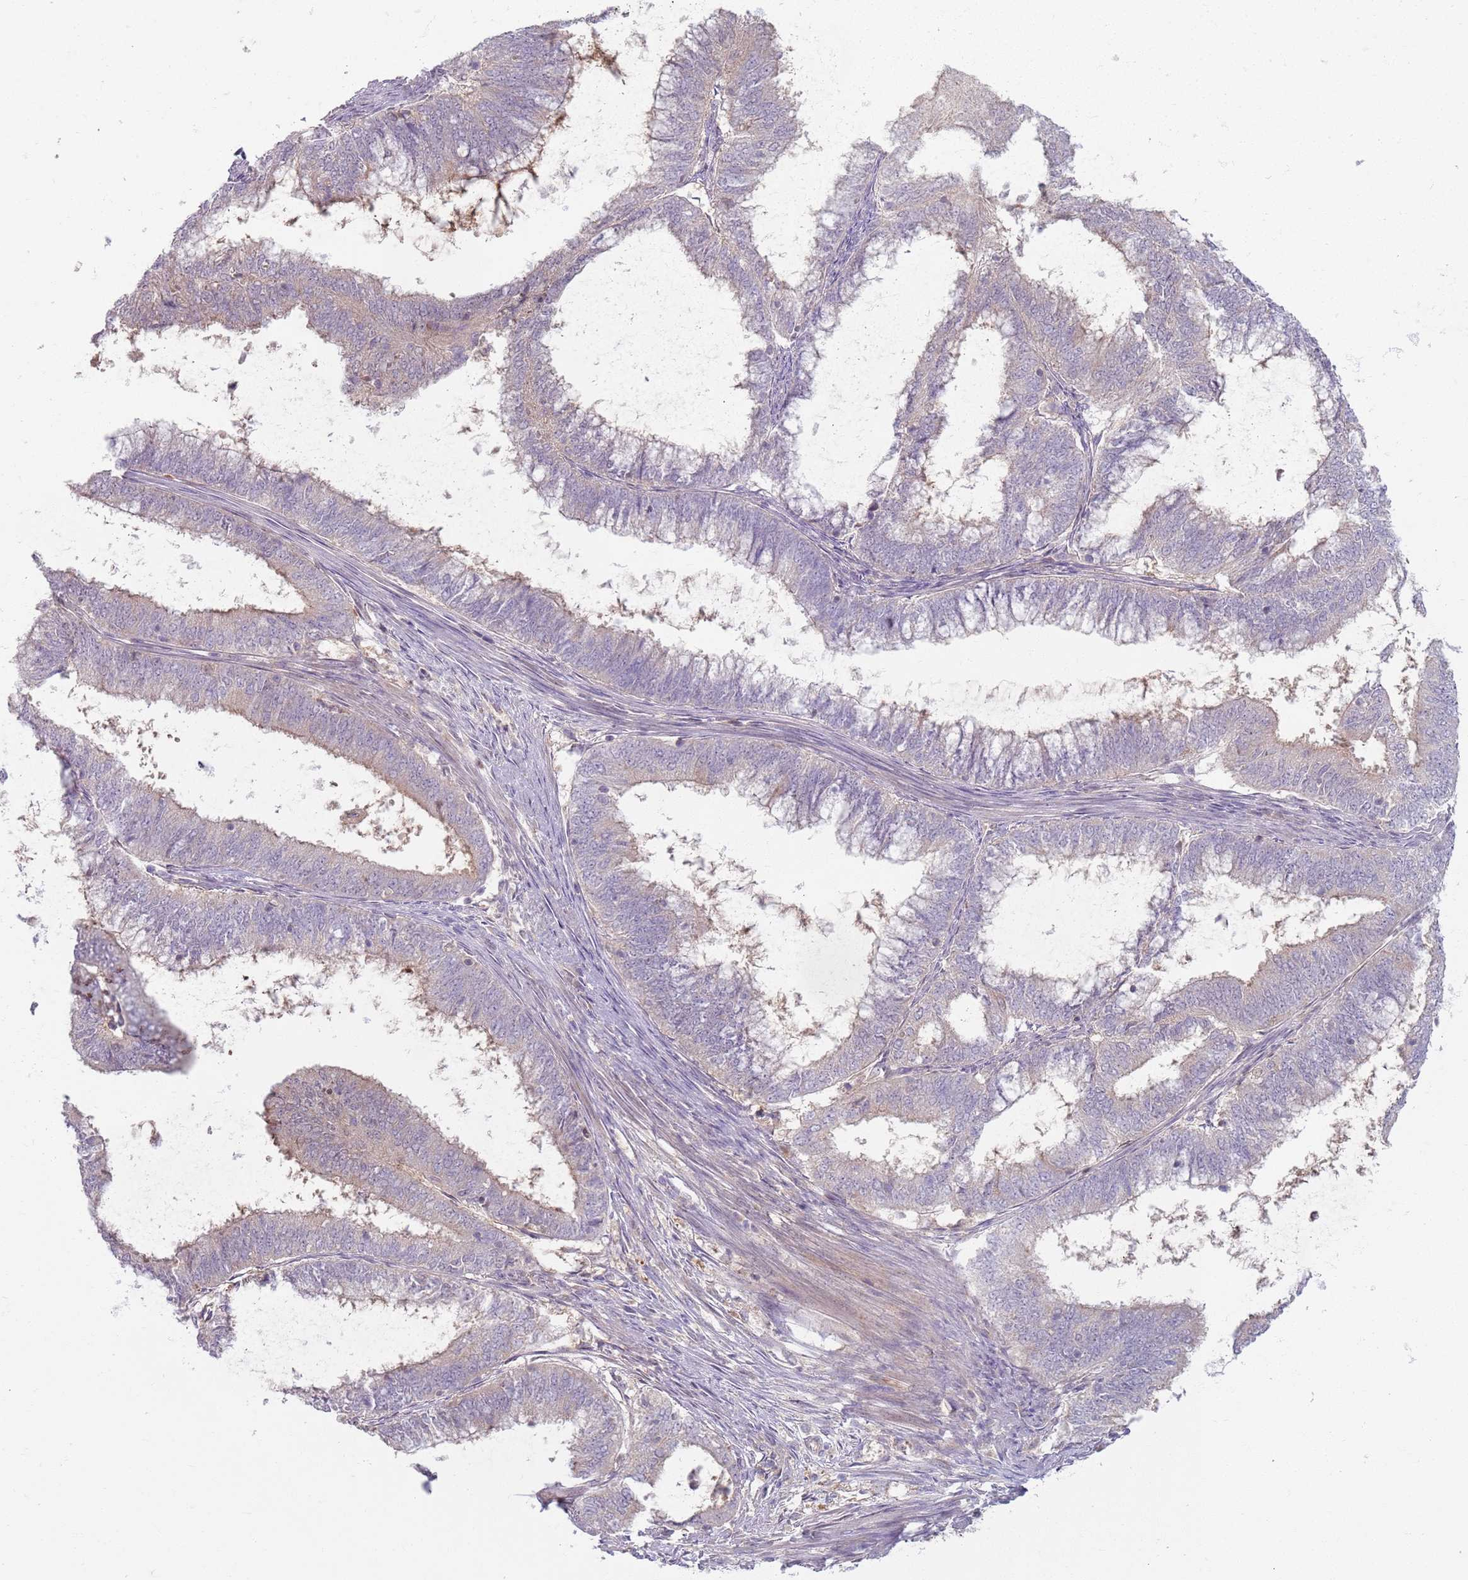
{"staining": {"intensity": "weak", "quantity": "<25%", "location": "cytoplasmic/membranous"}, "tissue": "endometrial cancer", "cell_type": "Tumor cells", "image_type": "cancer", "snomed": [{"axis": "morphology", "description": "Adenocarcinoma, NOS"}, {"axis": "topography", "description": "Endometrium"}], "caption": "Immunohistochemistry (IHC) photomicrograph of adenocarcinoma (endometrial) stained for a protein (brown), which reveals no staining in tumor cells.", "gene": "ZDHHC2", "patient": {"sex": "female", "age": 51}}